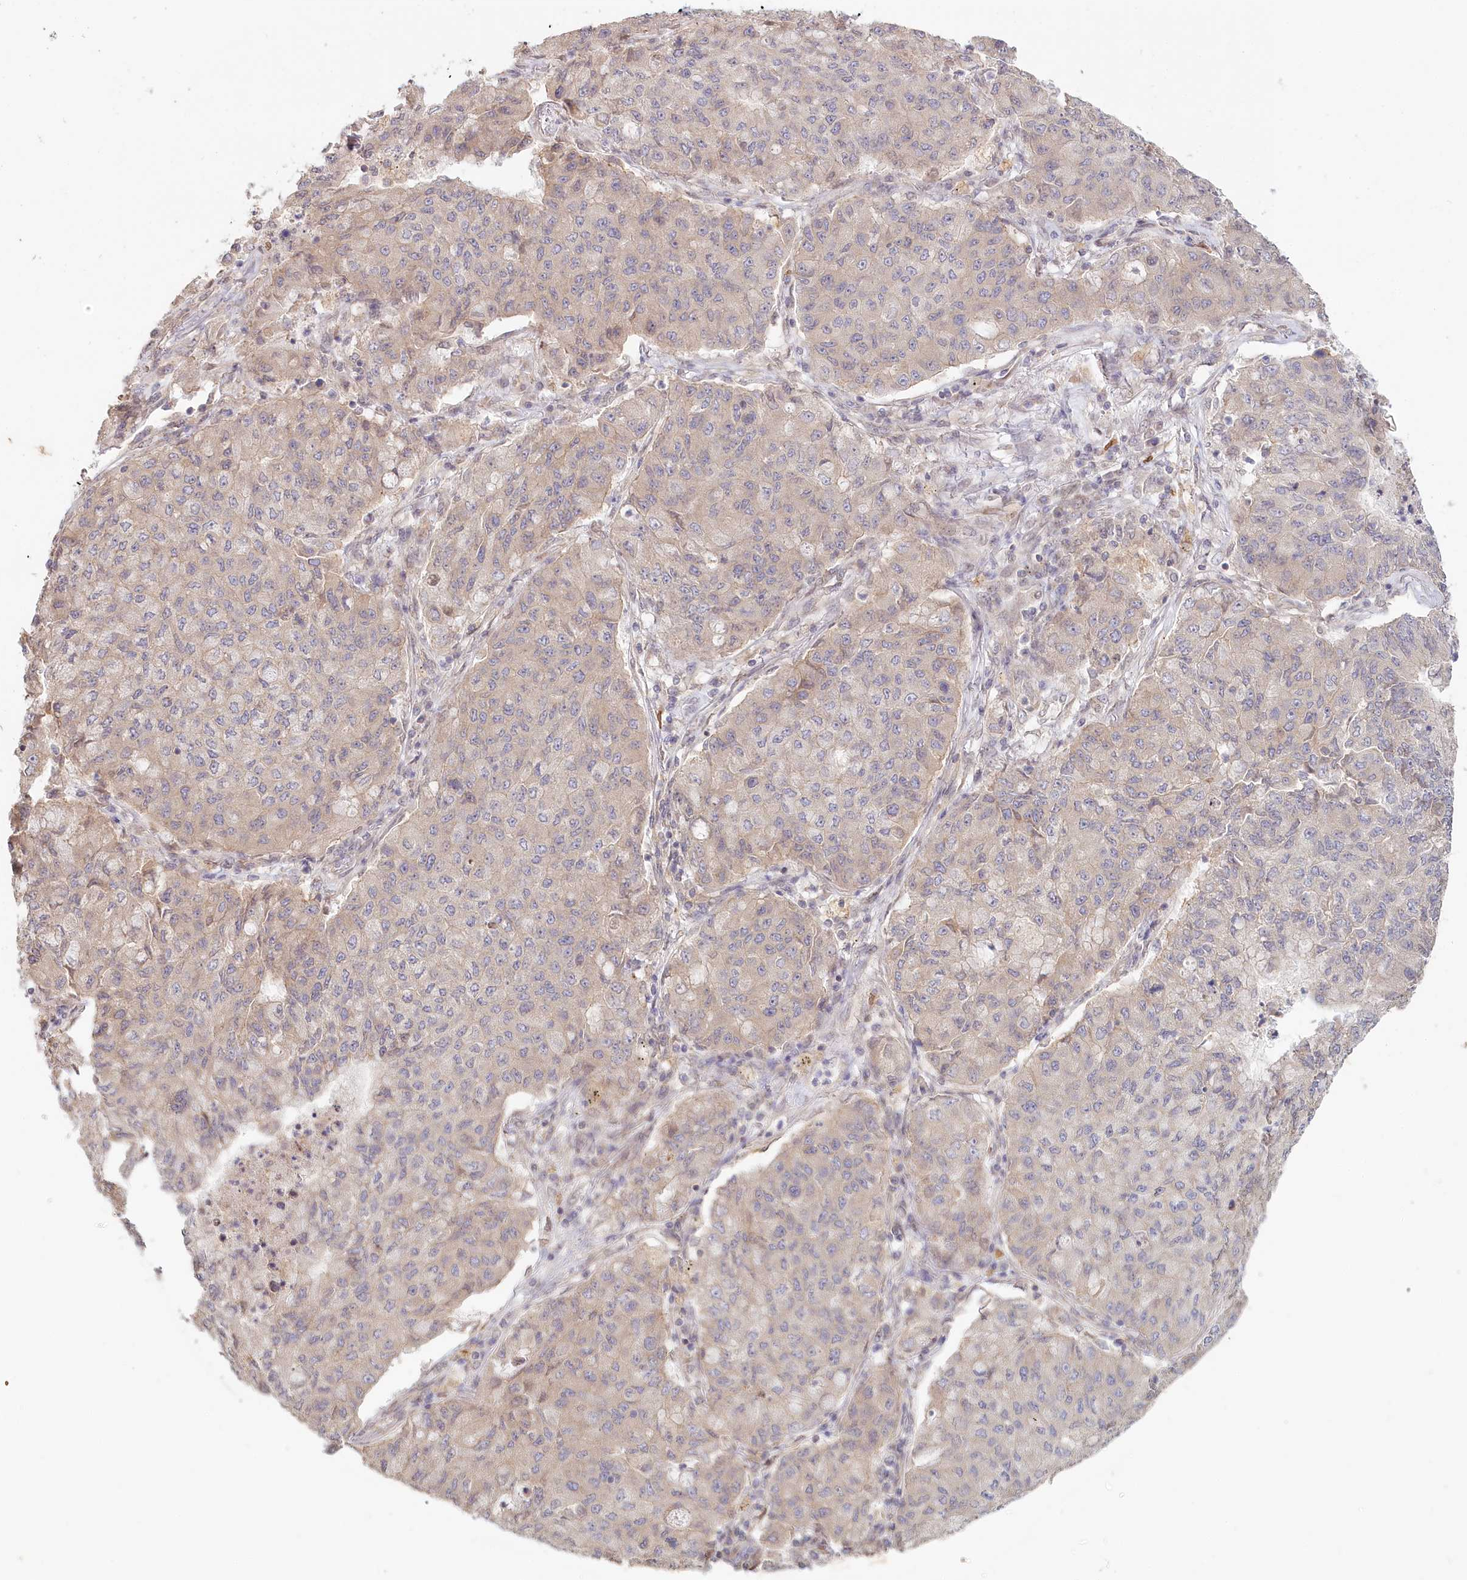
{"staining": {"intensity": "weak", "quantity": "25%-75%", "location": "cytoplasmic/membranous"}, "tissue": "lung cancer", "cell_type": "Tumor cells", "image_type": "cancer", "snomed": [{"axis": "morphology", "description": "Squamous cell carcinoma, NOS"}, {"axis": "topography", "description": "Lung"}], "caption": "Squamous cell carcinoma (lung) stained with a brown dye shows weak cytoplasmic/membranous positive expression in approximately 25%-75% of tumor cells.", "gene": "TCHP", "patient": {"sex": "male", "age": 74}}